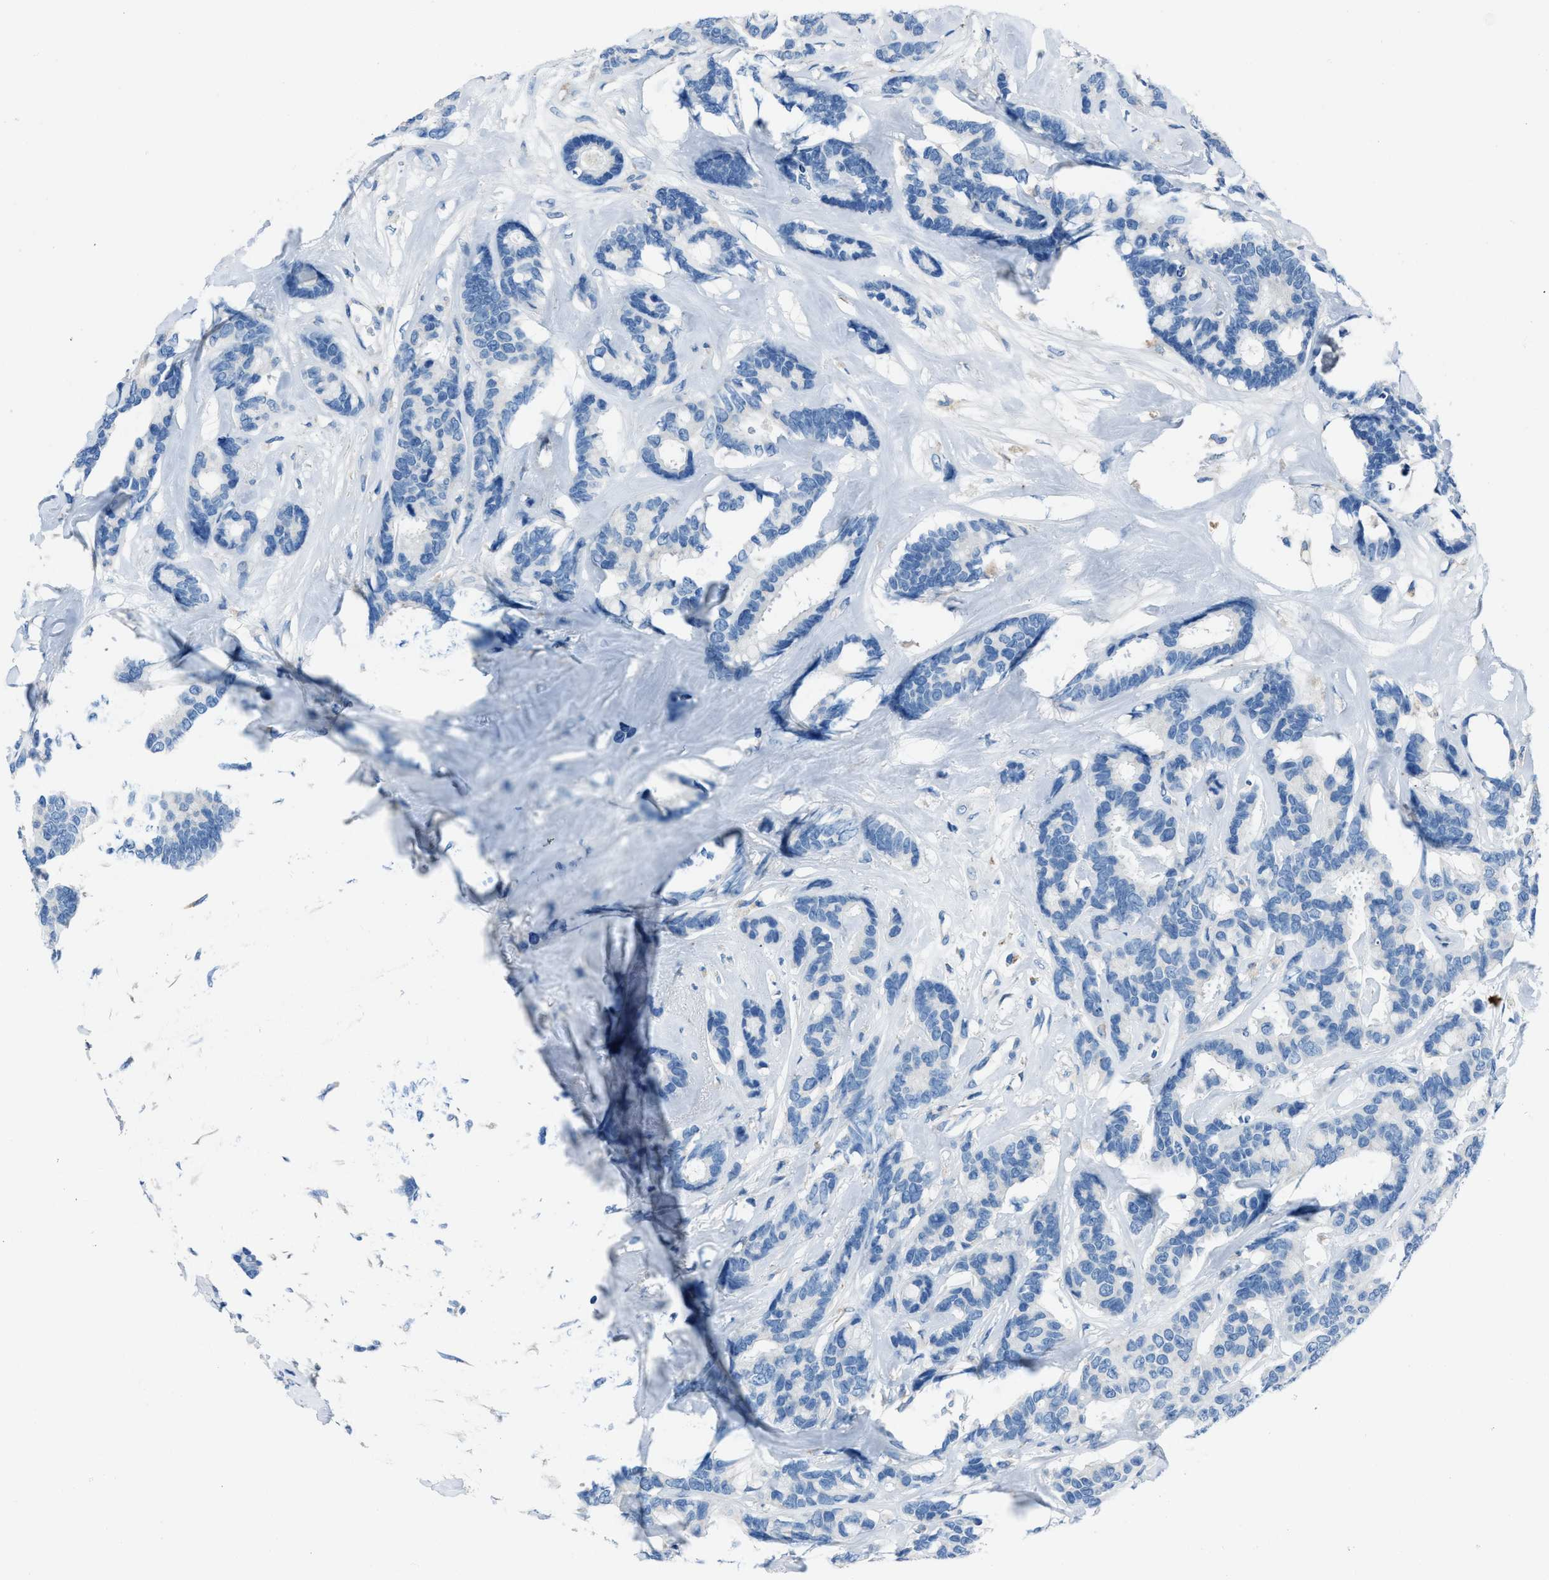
{"staining": {"intensity": "negative", "quantity": "none", "location": "none"}, "tissue": "breast cancer", "cell_type": "Tumor cells", "image_type": "cancer", "snomed": [{"axis": "morphology", "description": "Duct carcinoma"}, {"axis": "topography", "description": "Breast"}], "caption": "Immunohistochemistry (IHC) of breast intraductal carcinoma exhibits no expression in tumor cells.", "gene": "AMACR", "patient": {"sex": "female", "age": 87}}